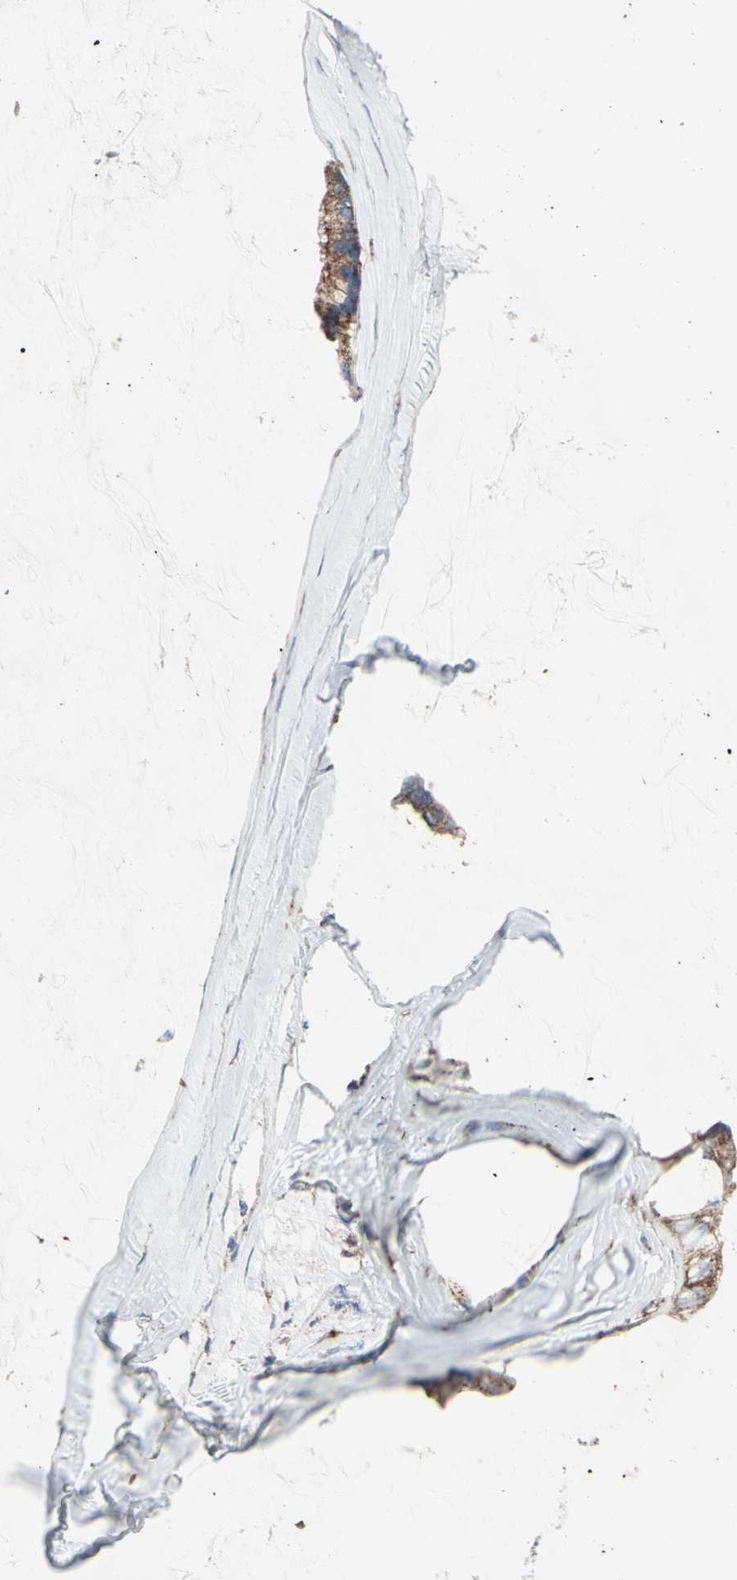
{"staining": {"intensity": "strong", "quantity": ">75%", "location": "cytoplasmic/membranous"}, "tissue": "ovarian cancer", "cell_type": "Tumor cells", "image_type": "cancer", "snomed": [{"axis": "morphology", "description": "Cystadenocarcinoma, mucinous, NOS"}, {"axis": "topography", "description": "Ovary"}], "caption": "Ovarian cancer stained for a protein shows strong cytoplasmic/membranous positivity in tumor cells.", "gene": "RHOT1", "patient": {"sex": "female", "age": 39}}